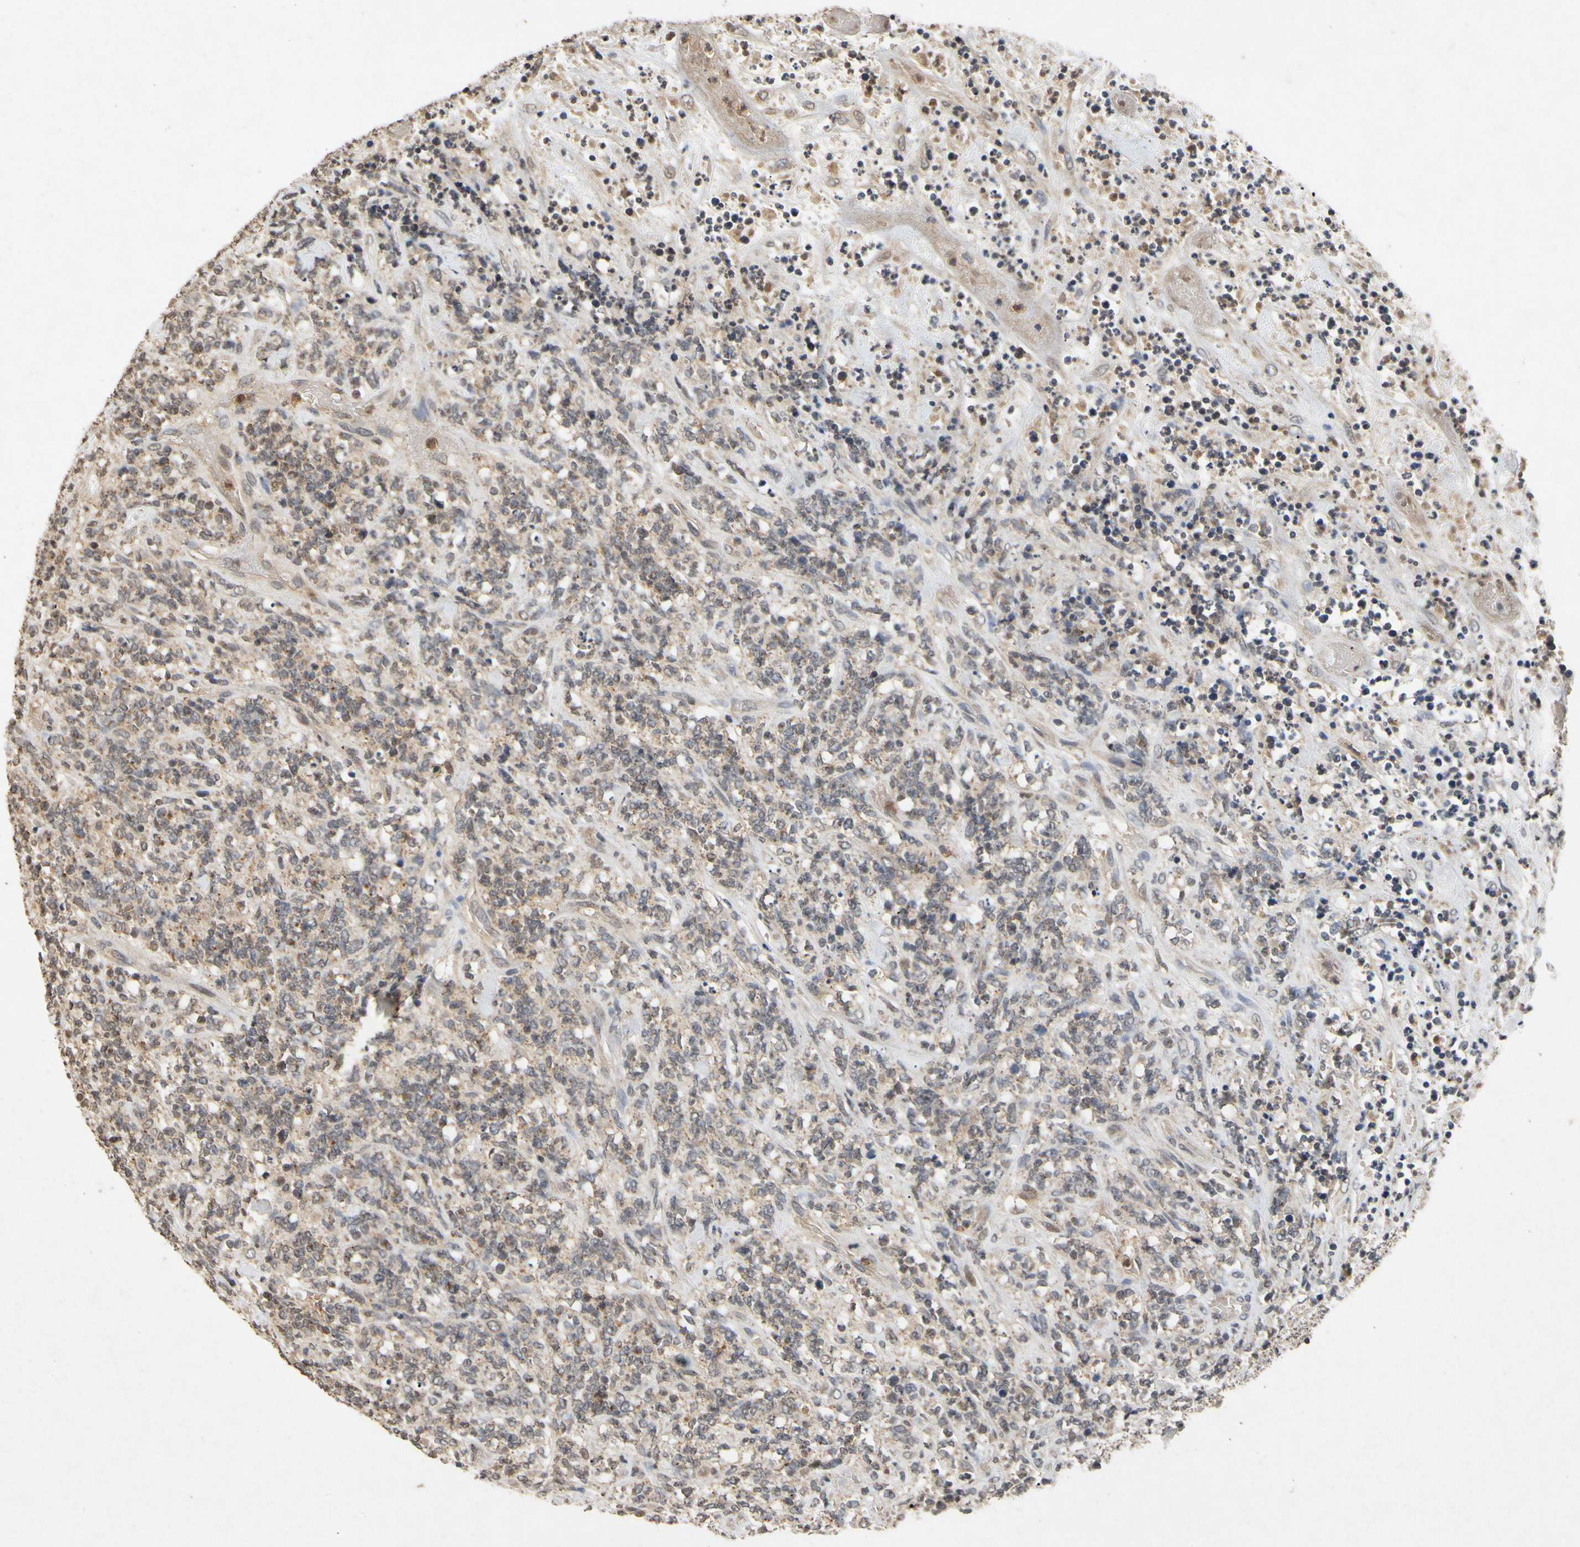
{"staining": {"intensity": "weak", "quantity": ">75%", "location": "cytoplasmic/membranous"}, "tissue": "lymphoma", "cell_type": "Tumor cells", "image_type": "cancer", "snomed": [{"axis": "morphology", "description": "Malignant lymphoma, non-Hodgkin's type, High grade"}, {"axis": "topography", "description": "Soft tissue"}], "caption": "This is an image of immunohistochemistry staining of lymphoma, which shows weak staining in the cytoplasmic/membranous of tumor cells.", "gene": "CP", "patient": {"sex": "male", "age": 18}}